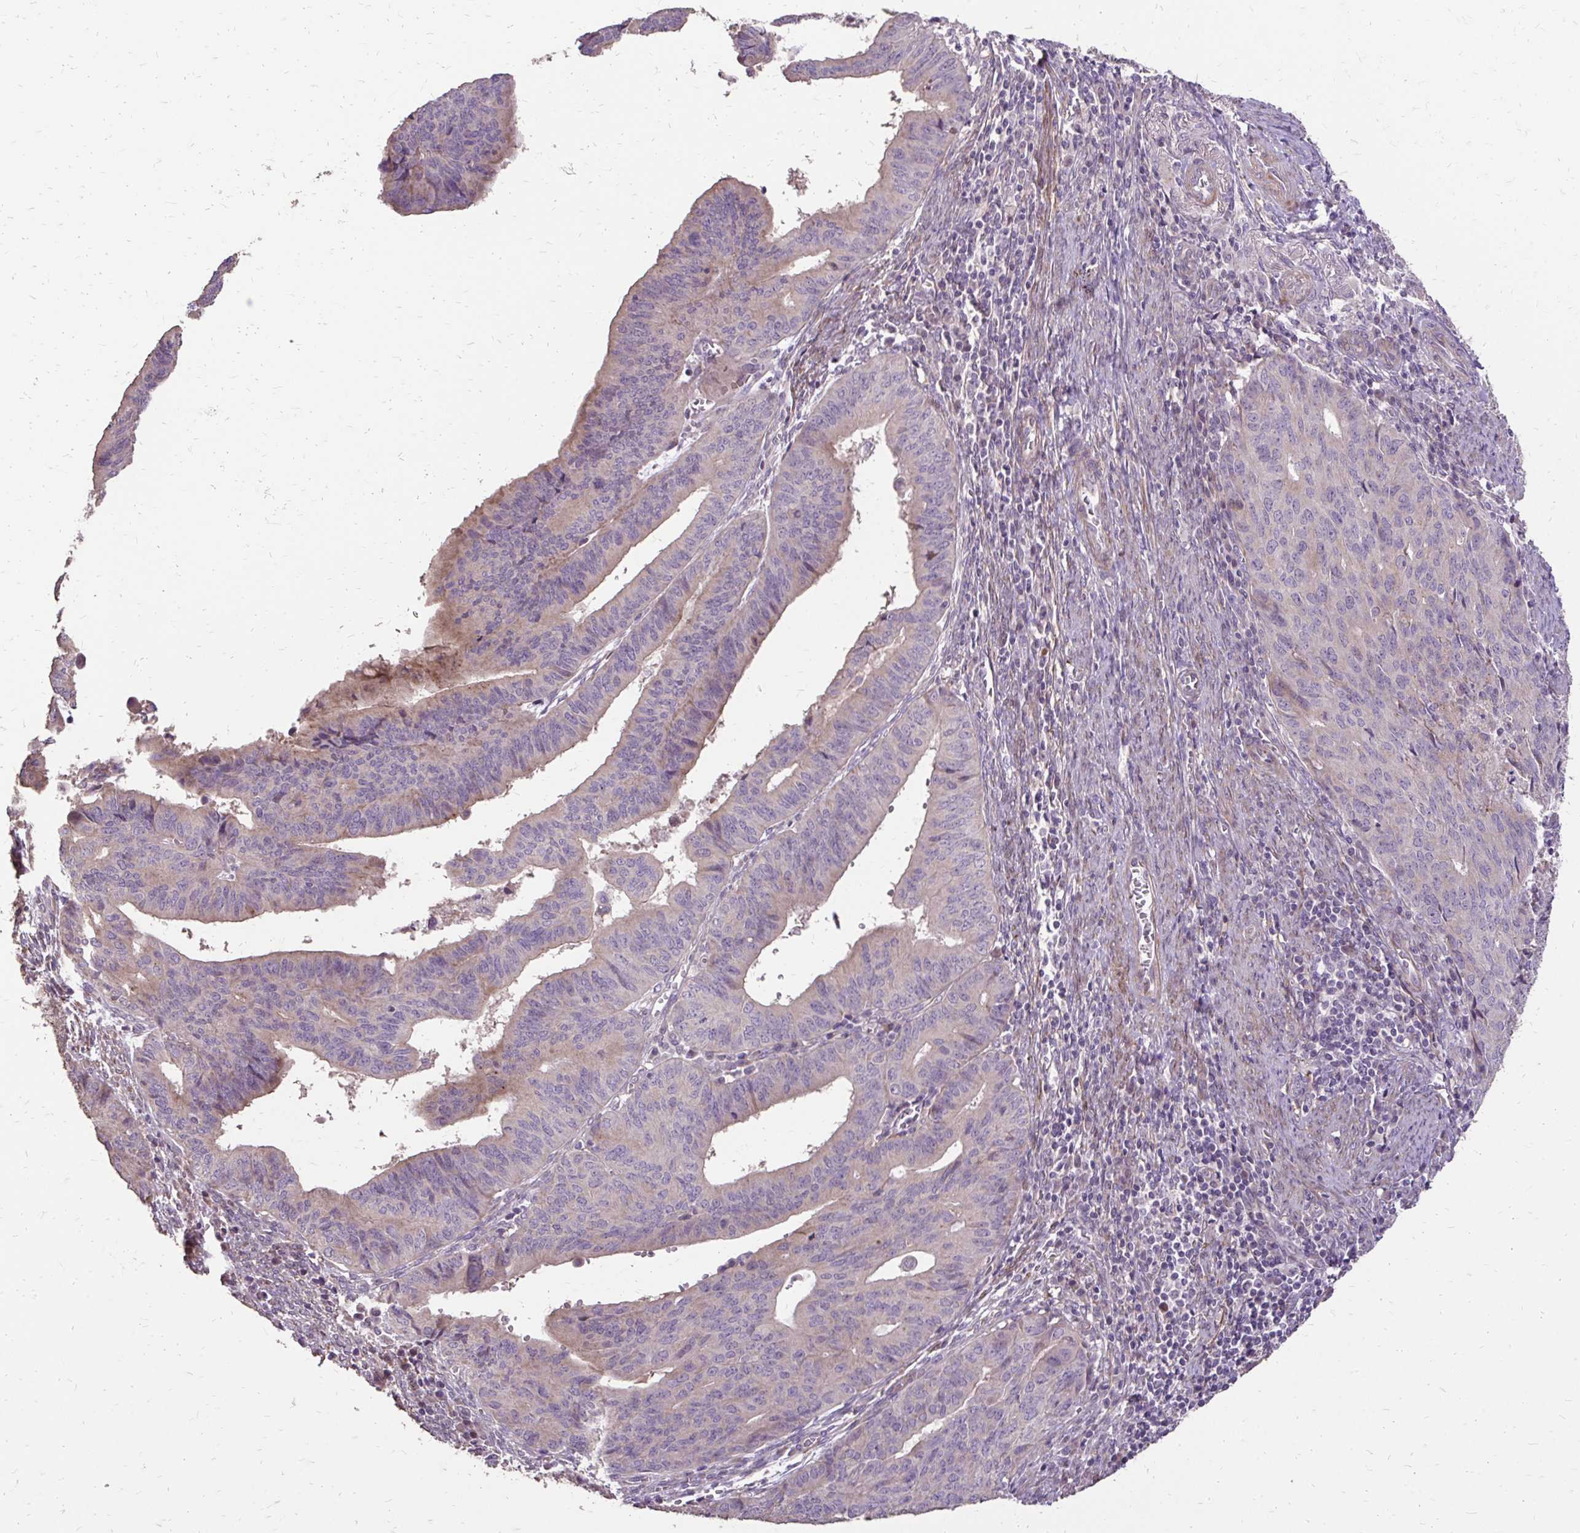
{"staining": {"intensity": "weak", "quantity": "<25%", "location": "cytoplasmic/membranous"}, "tissue": "endometrial cancer", "cell_type": "Tumor cells", "image_type": "cancer", "snomed": [{"axis": "morphology", "description": "Adenocarcinoma, NOS"}, {"axis": "topography", "description": "Endometrium"}], "caption": "Tumor cells show no significant expression in endometrial cancer.", "gene": "MYORG", "patient": {"sex": "female", "age": 65}}